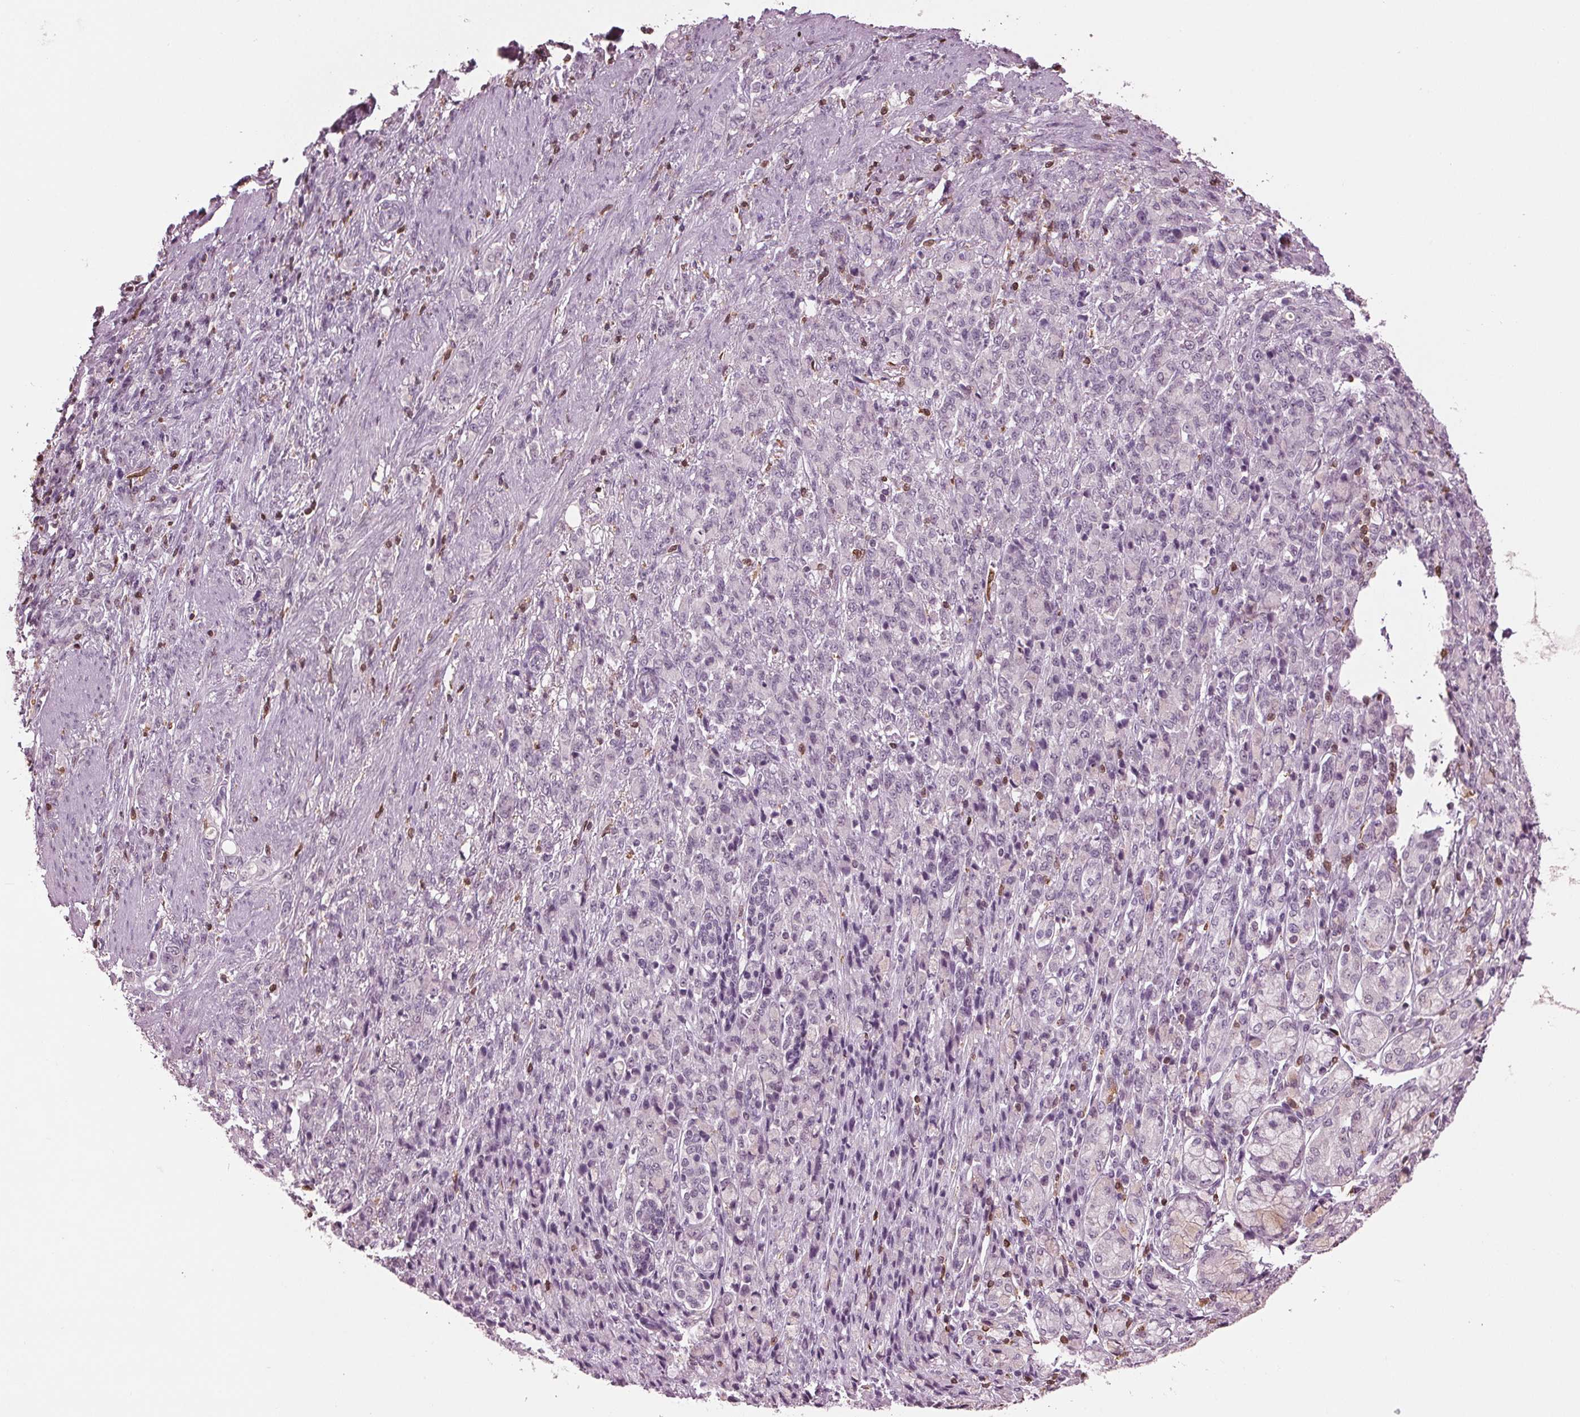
{"staining": {"intensity": "negative", "quantity": "none", "location": "none"}, "tissue": "stomach cancer", "cell_type": "Tumor cells", "image_type": "cancer", "snomed": [{"axis": "morphology", "description": "Adenocarcinoma, NOS"}, {"axis": "topography", "description": "Stomach"}], "caption": "Immunohistochemical staining of human adenocarcinoma (stomach) shows no significant expression in tumor cells.", "gene": "BTLA", "patient": {"sex": "female", "age": 79}}